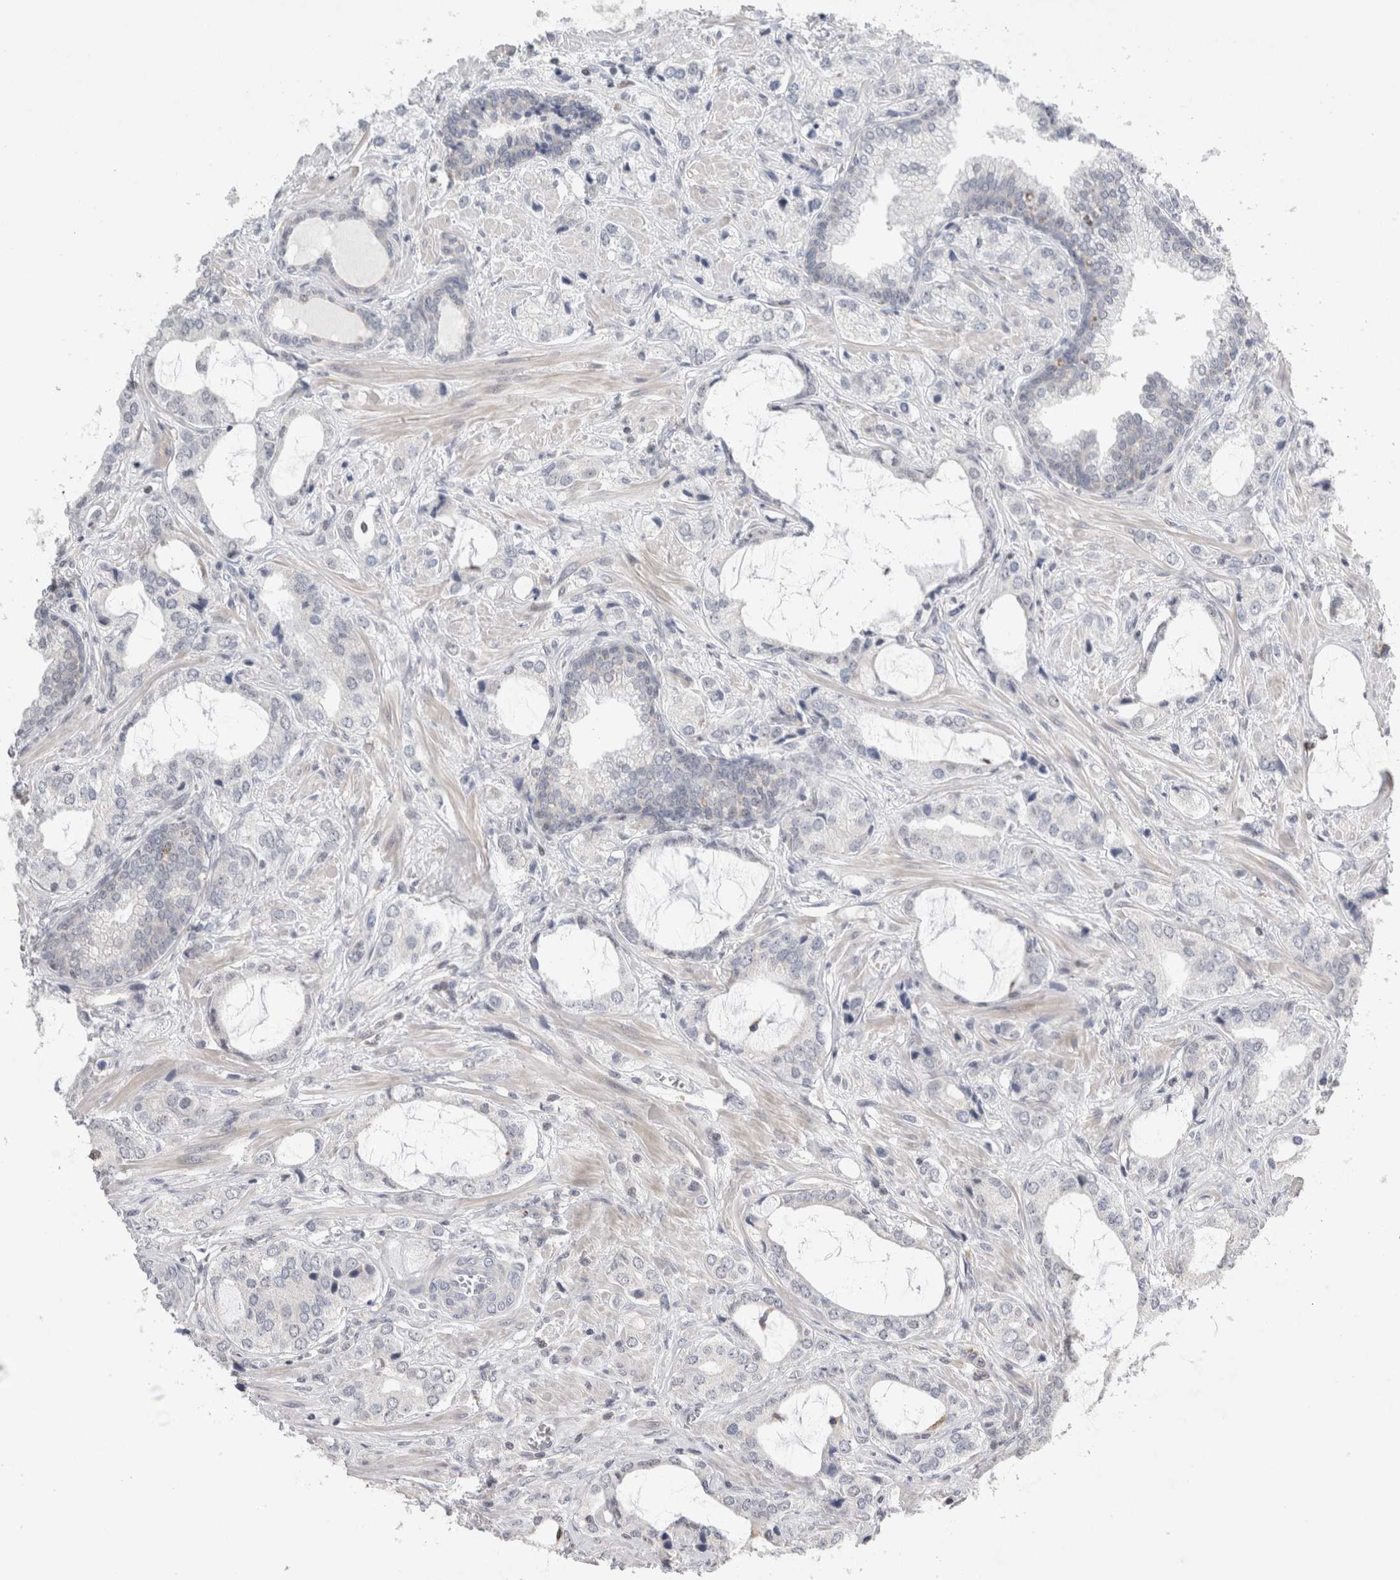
{"staining": {"intensity": "negative", "quantity": "none", "location": "none"}, "tissue": "prostate cancer", "cell_type": "Tumor cells", "image_type": "cancer", "snomed": [{"axis": "morphology", "description": "Adenocarcinoma, High grade"}, {"axis": "topography", "description": "Prostate"}], "caption": "An IHC micrograph of adenocarcinoma (high-grade) (prostate) is shown. There is no staining in tumor cells of adenocarcinoma (high-grade) (prostate).", "gene": "AGMAT", "patient": {"sex": "male", "age": 66}}